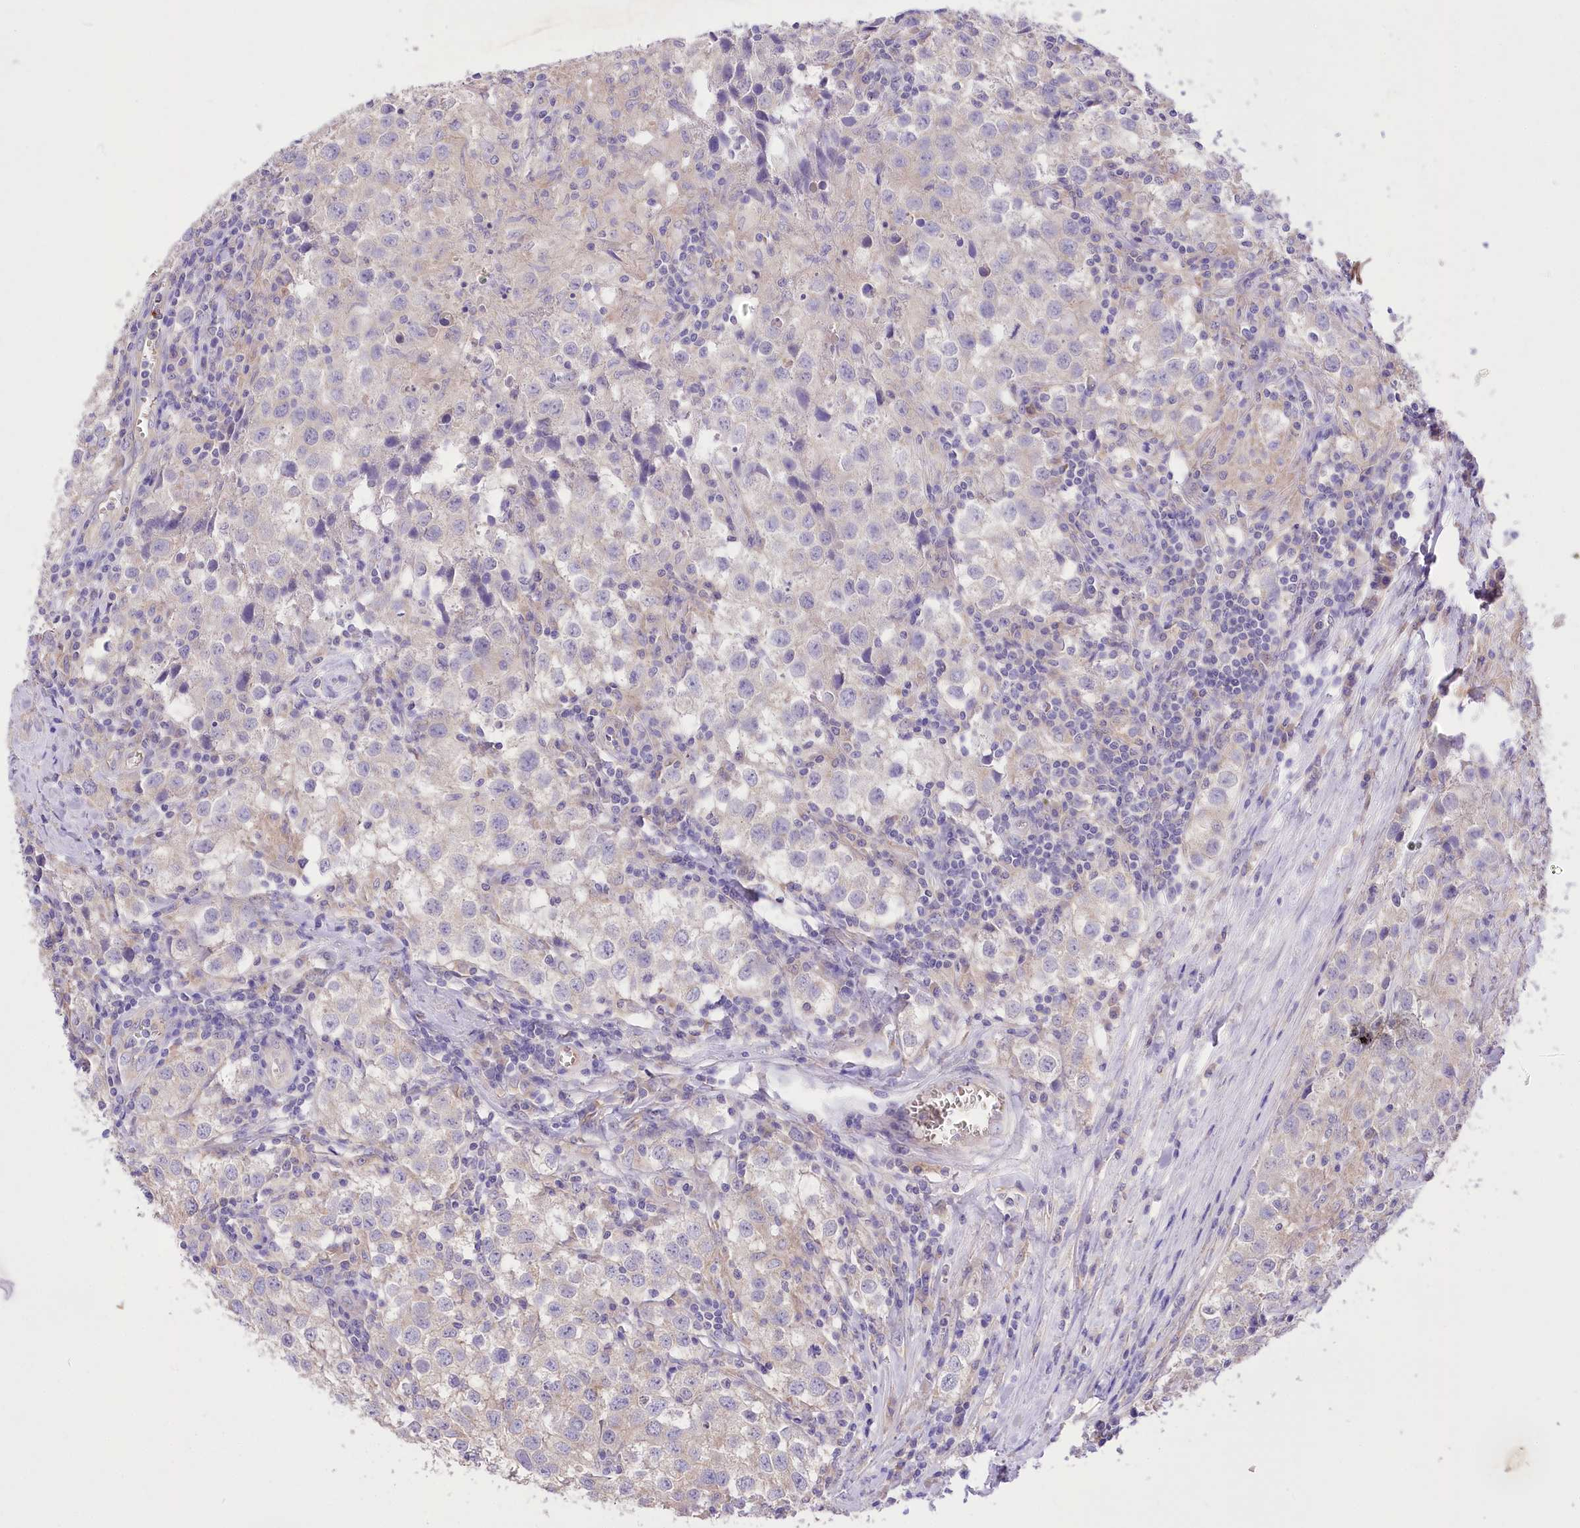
{"staining": {"intensity": "weak", "quantity": "25%-75%", "location": "cytoplasmic/membranous"}, "tissue": "testis cancer", "cell_type": "Tumor cells", "image_type": "cancer", "snomed": [{"axis": "morphology", "description": "Seminoma, NOS"}, {"axis": "morphology", "description": "Carcinoma, Embryonal, NOS"}, {"axis": "topography", "description": "Testis"}], "caption": "Protein staining by immunohistochemistry (IHC) reveals weak cytoplasmic/membranous expression in about 25%-75% of tumor cells in testis cancer. The staining was performed using DAB, with brown indicating positive protein expression. Nuclei are stained blue with hematoxylin.", "gene": "PRSS53", "patient": {"sex": "male", "age": 43}}